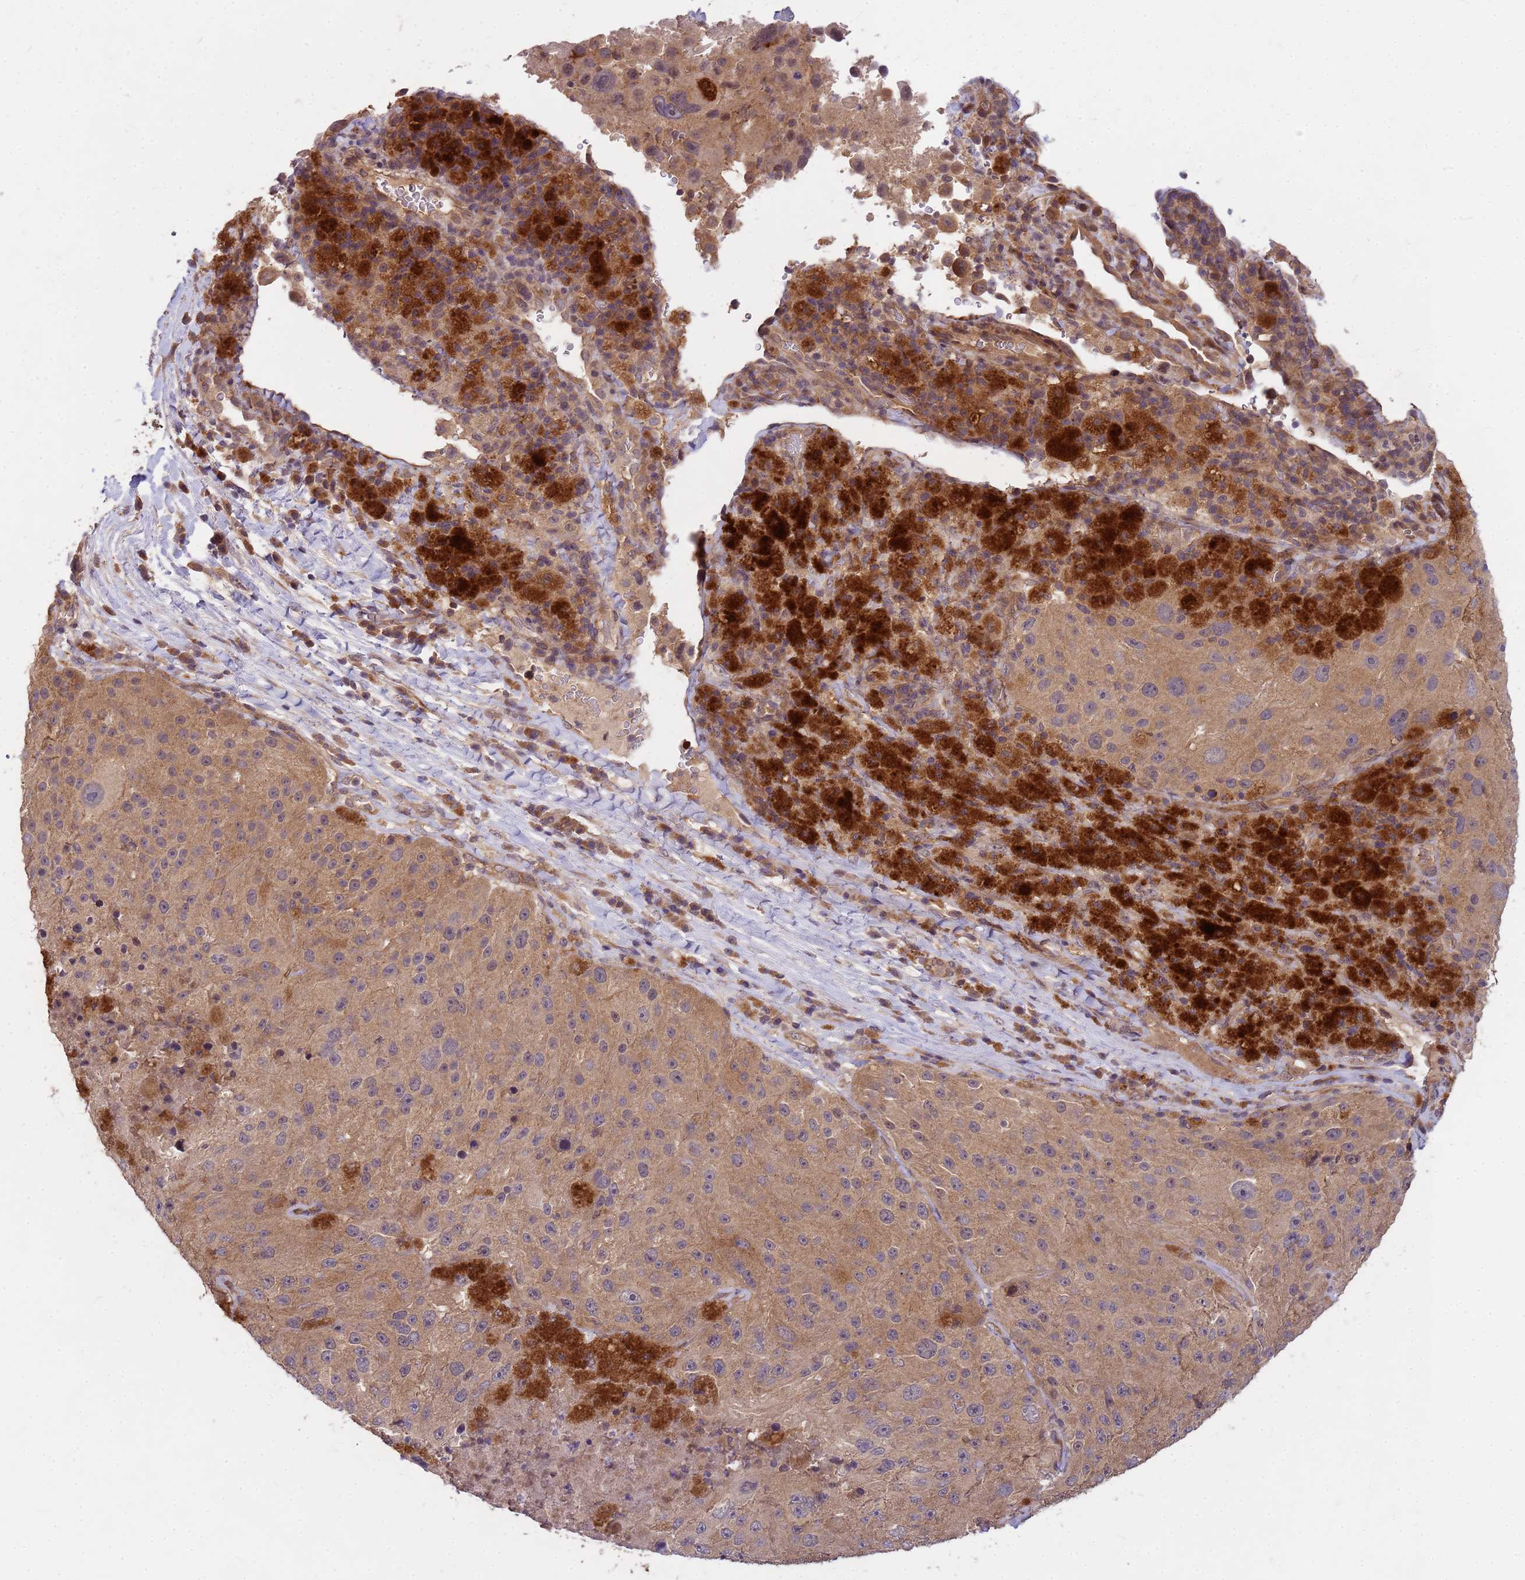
{"staining": {"intensity": "moderate", "quantity": ">75%", "location": "cytoplasmic/membranous"}, "tissue": "melanoma", "cell_type": "Tumor cells", "image_type": "cancer", "snomed": [{"axis": "morphology", "description": "Malignant melanoma, Metastatic site"}, {"axis": "topography", "description": "Lymph node"}], "caption": "The micrograph displays a brown stain indicating the presence of a protein in the cytoplasmic/membranous of tumor cells in melanoma.", "gene": "PPP2CB", "patient": {"sex": "male", "age": 62}}